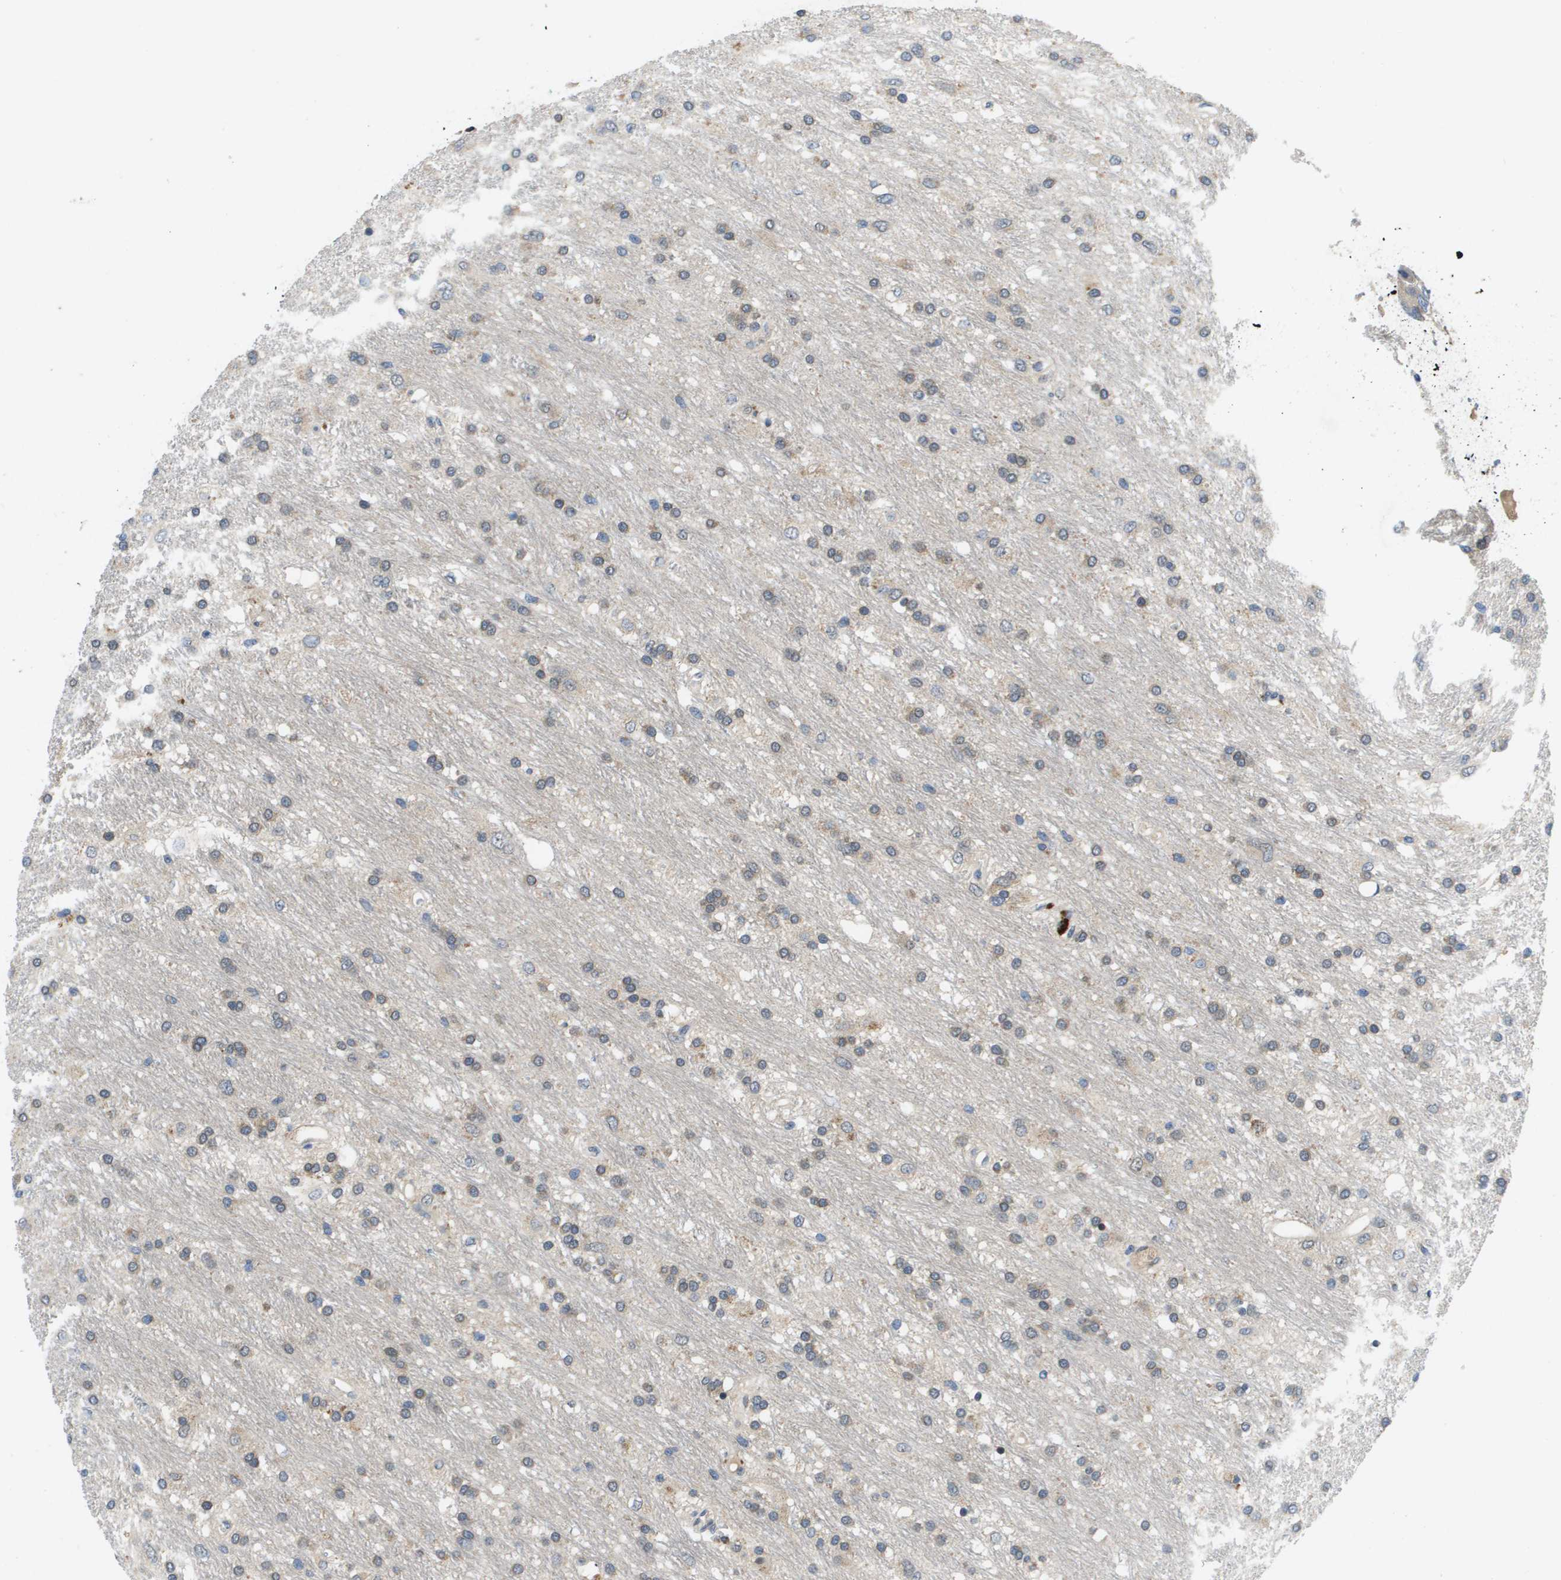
{"staining": {"intensity": "weak", "quantity": "25%-75%", "location": "cytoplasmic/membranous"}, "tissue": "glioma", "cell_type": "Tumor cells", "image_type": "cancer", "snomed": [{"axis": "morphology", "description": "Glioma, malignant, Low grade"}, {"axis": "topography", "description": "Brain"}], "caption": "Glioma tissue exhibits weak cytoplasmic/membranous staining in about 25%-75% of tumor cells, visualized by immunohistochemistry.", "gene": "SLC25A20", "patient": {"sex": "male", "age": 77}}